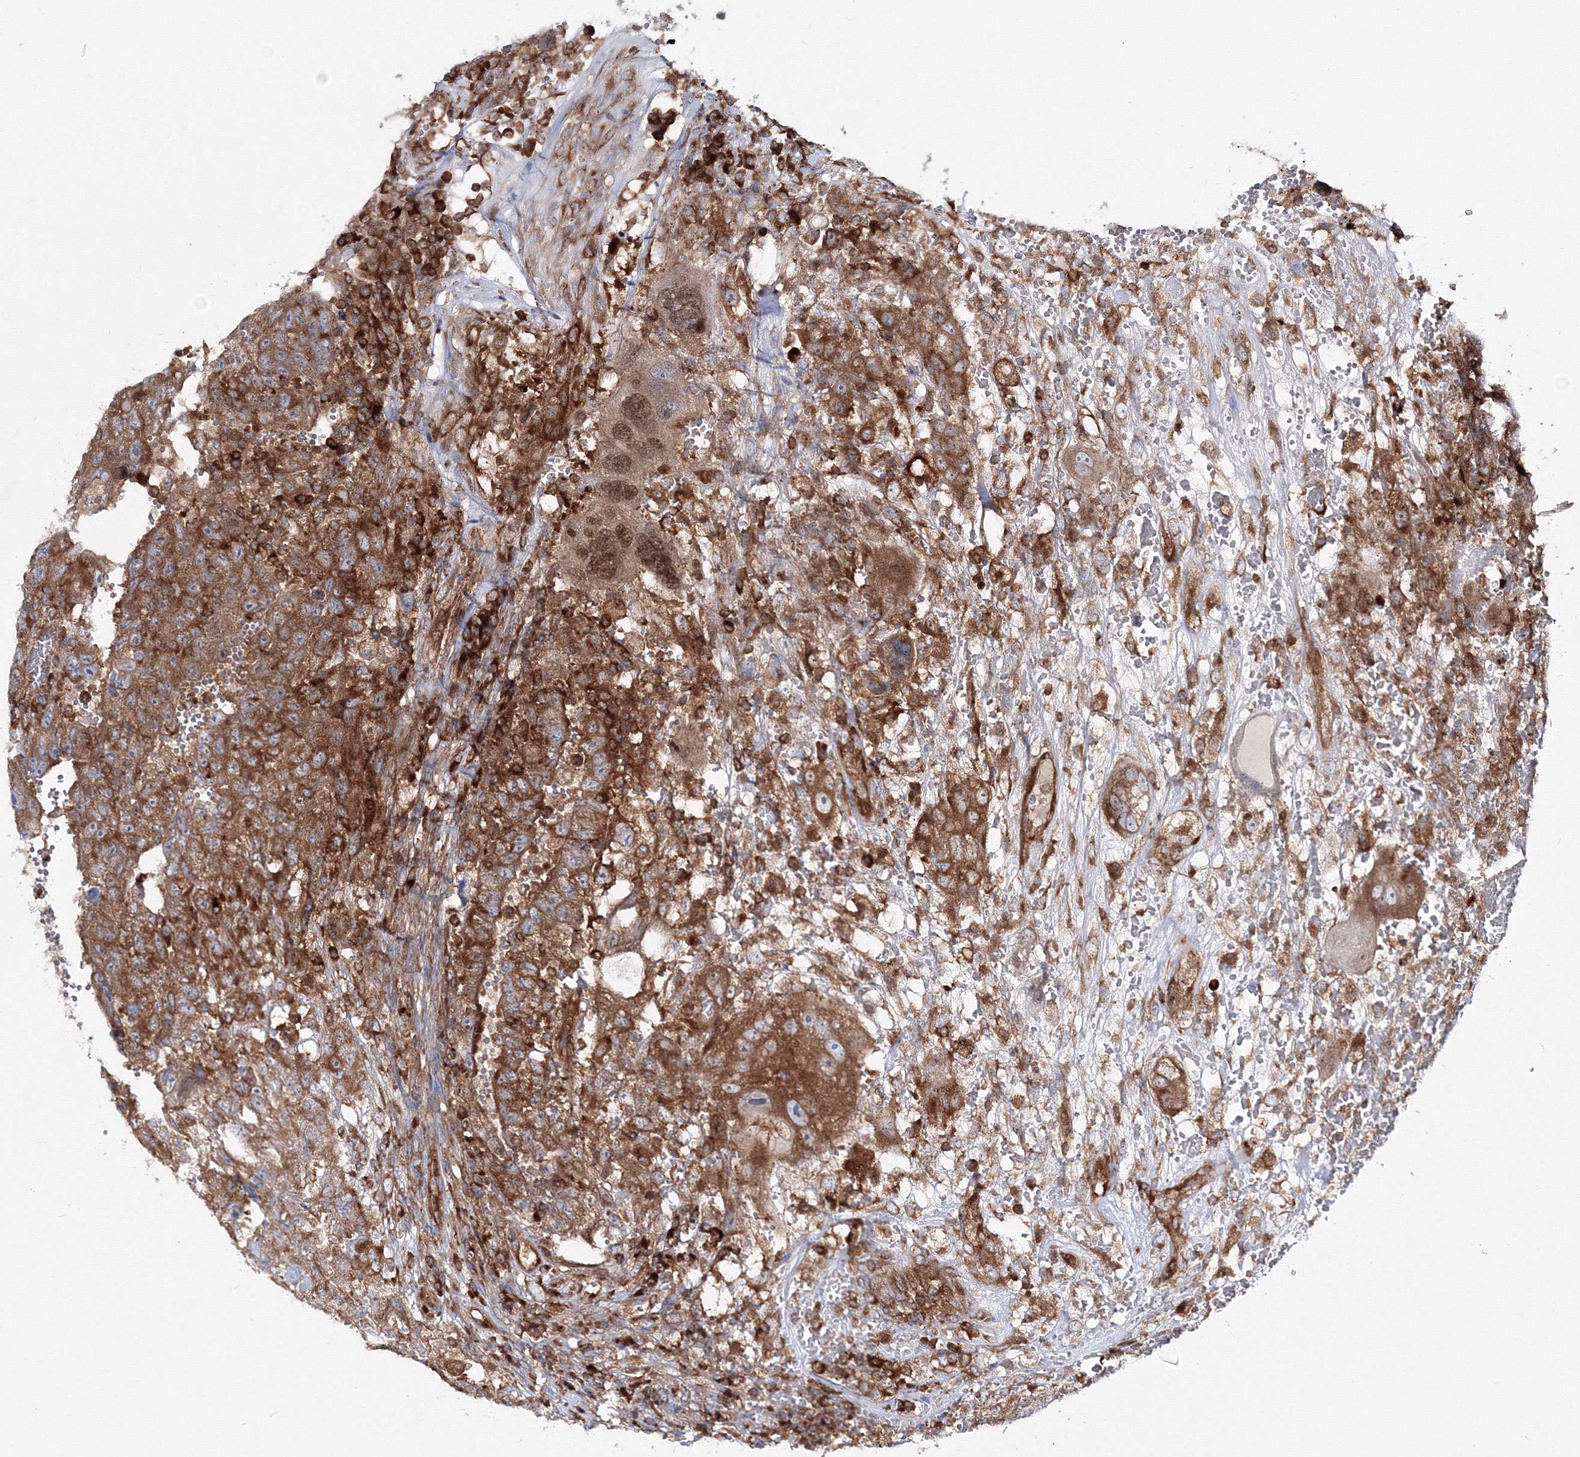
{"staining": {"intensity": "moderate", "quantity": ">75%", "location": "cytoplasmic/membranous"}, "tissue": "testis cancer", "cell_type": "Tumor cells", "image_type": "cancer", "snomed": [{"axis": "morphology", "description": "Carcinoma, Embryonal, NOS"}, {"axis": "topography", "description": "Testis"}], "caption": "Immunohistochemistry (IHC) image of human embryonal carcinoma (testis) stained for a protein (brown), which shows medium levels of moderate cytoplasmic/membranous staining in approximately >75% of tumor cells.", "gene": "HARS1", "patient": {"sex": "male", "age": 26}}